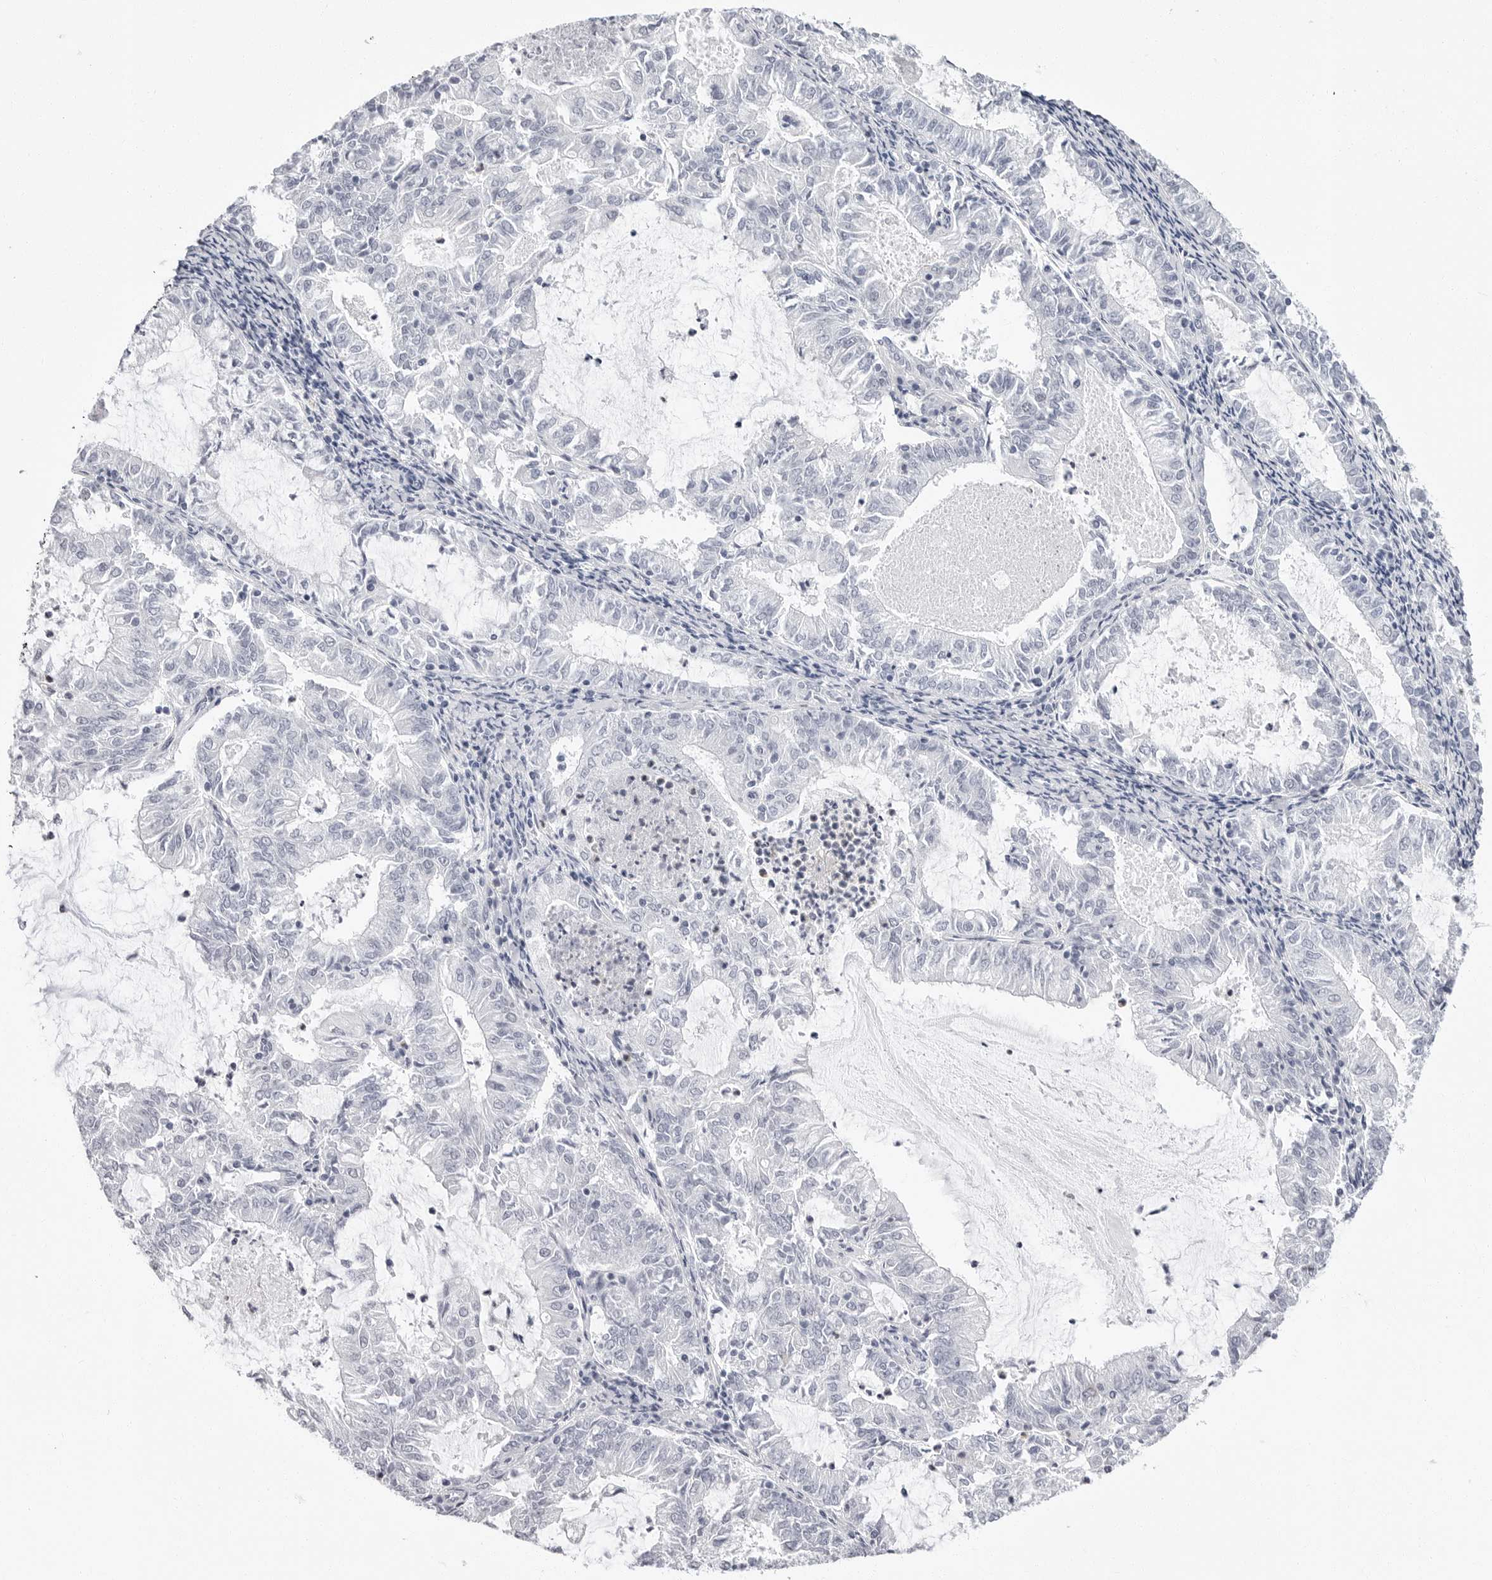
{"staining": {"intensity": "negative", "quantity": "none", "location": "none"}, "tissue": "endometrial cancer", "cell_type": "Tumor cells", "image_type": "cancer", "snomed": [{"axis": "morphology", "description": "Adenocarcinoma, NOS"}, {"axis": "topography", "description": "Endometrium"}], "caption": "A high-resolution histopathology image shows immunohistochemistry staining of endometrial adenocarcinoma, which shows no significant expression in tumor cells.", "gene": "VEZF1", "patient": {"sex": "female", "age": 57}}